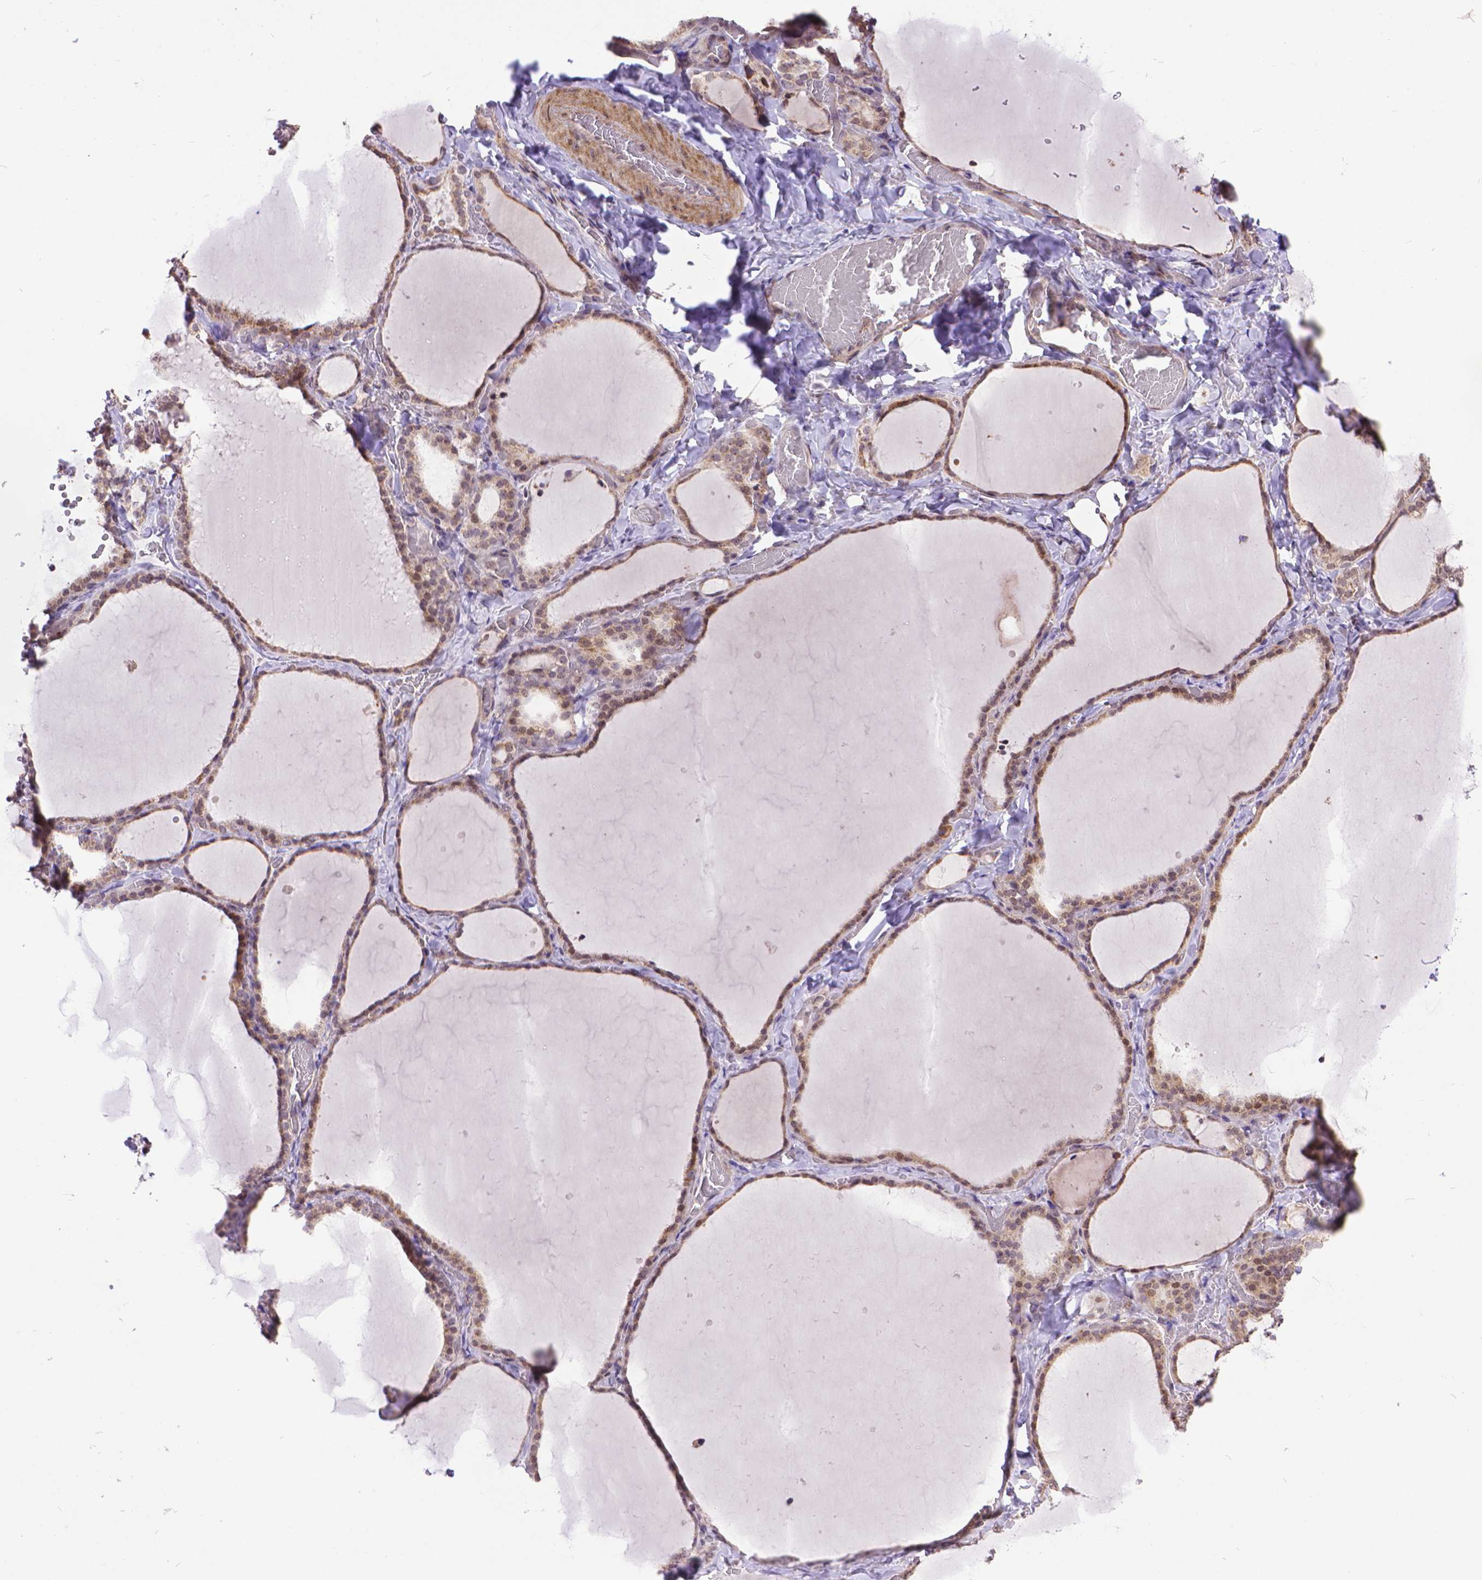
{"staining": {"intensity": "moderate", "quantity": "<25%", "location": "nuclear"}, "tissue": "thyroid gland", "cell_type": "Glandular cells", "image_type": "normal", "snomed": [{"axis": "morphology", "description": "Normal tissue, NOS"}, {"axis": "topography", "description": "Thyroid gland"}], "caption": "Protein expression analysis of normal thyroid gland exhibits moderate nuclear positivity in about <25% of glandular cells. The staining was performed using DAB to visualize the protein expression in brown, while the nuclei were stained in blue with hematoxylin (Magnification: 20x).", "gene": "TMEM135", "patient": {"sex": "female", "age": 22}}